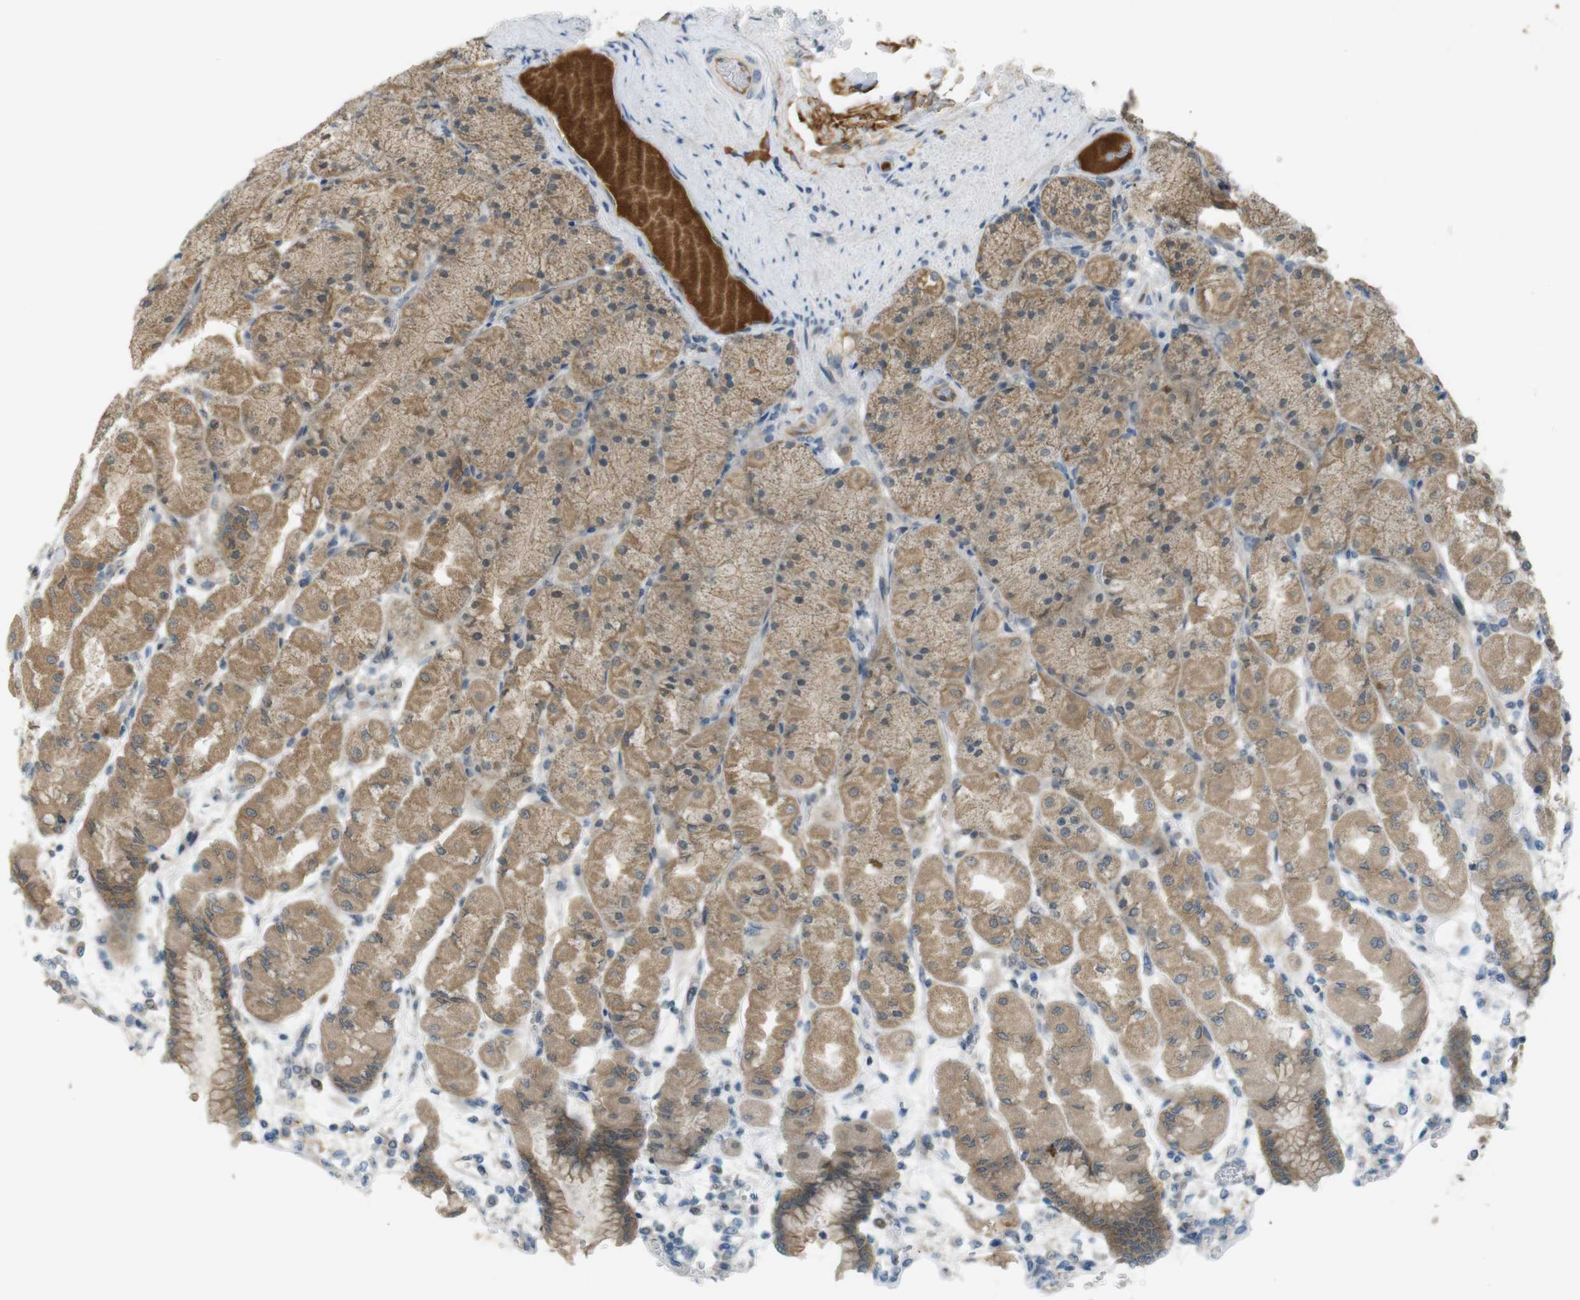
{"staining": {"intensity": "moderate", "quantity": ">75%", "location": "cytoplasmic/membranous"}, "tissue": "stomach", "cell_type": "Glandular cells", "image_type": "normal", "snomed": [{"axis": "morphology", "description": "Normal tissue, NOS"}, {"axis": "topography", "description": "Stomach, upper"}], "caption": "Protein expression analysis of benign stomach displays moderate cytoplasmic/membranous staining in approximately >75% of glandular cells. Nuclei are stained in blue.", "gene": "ZDHHC20", "patient": {"sex": "female", "age": 56}}